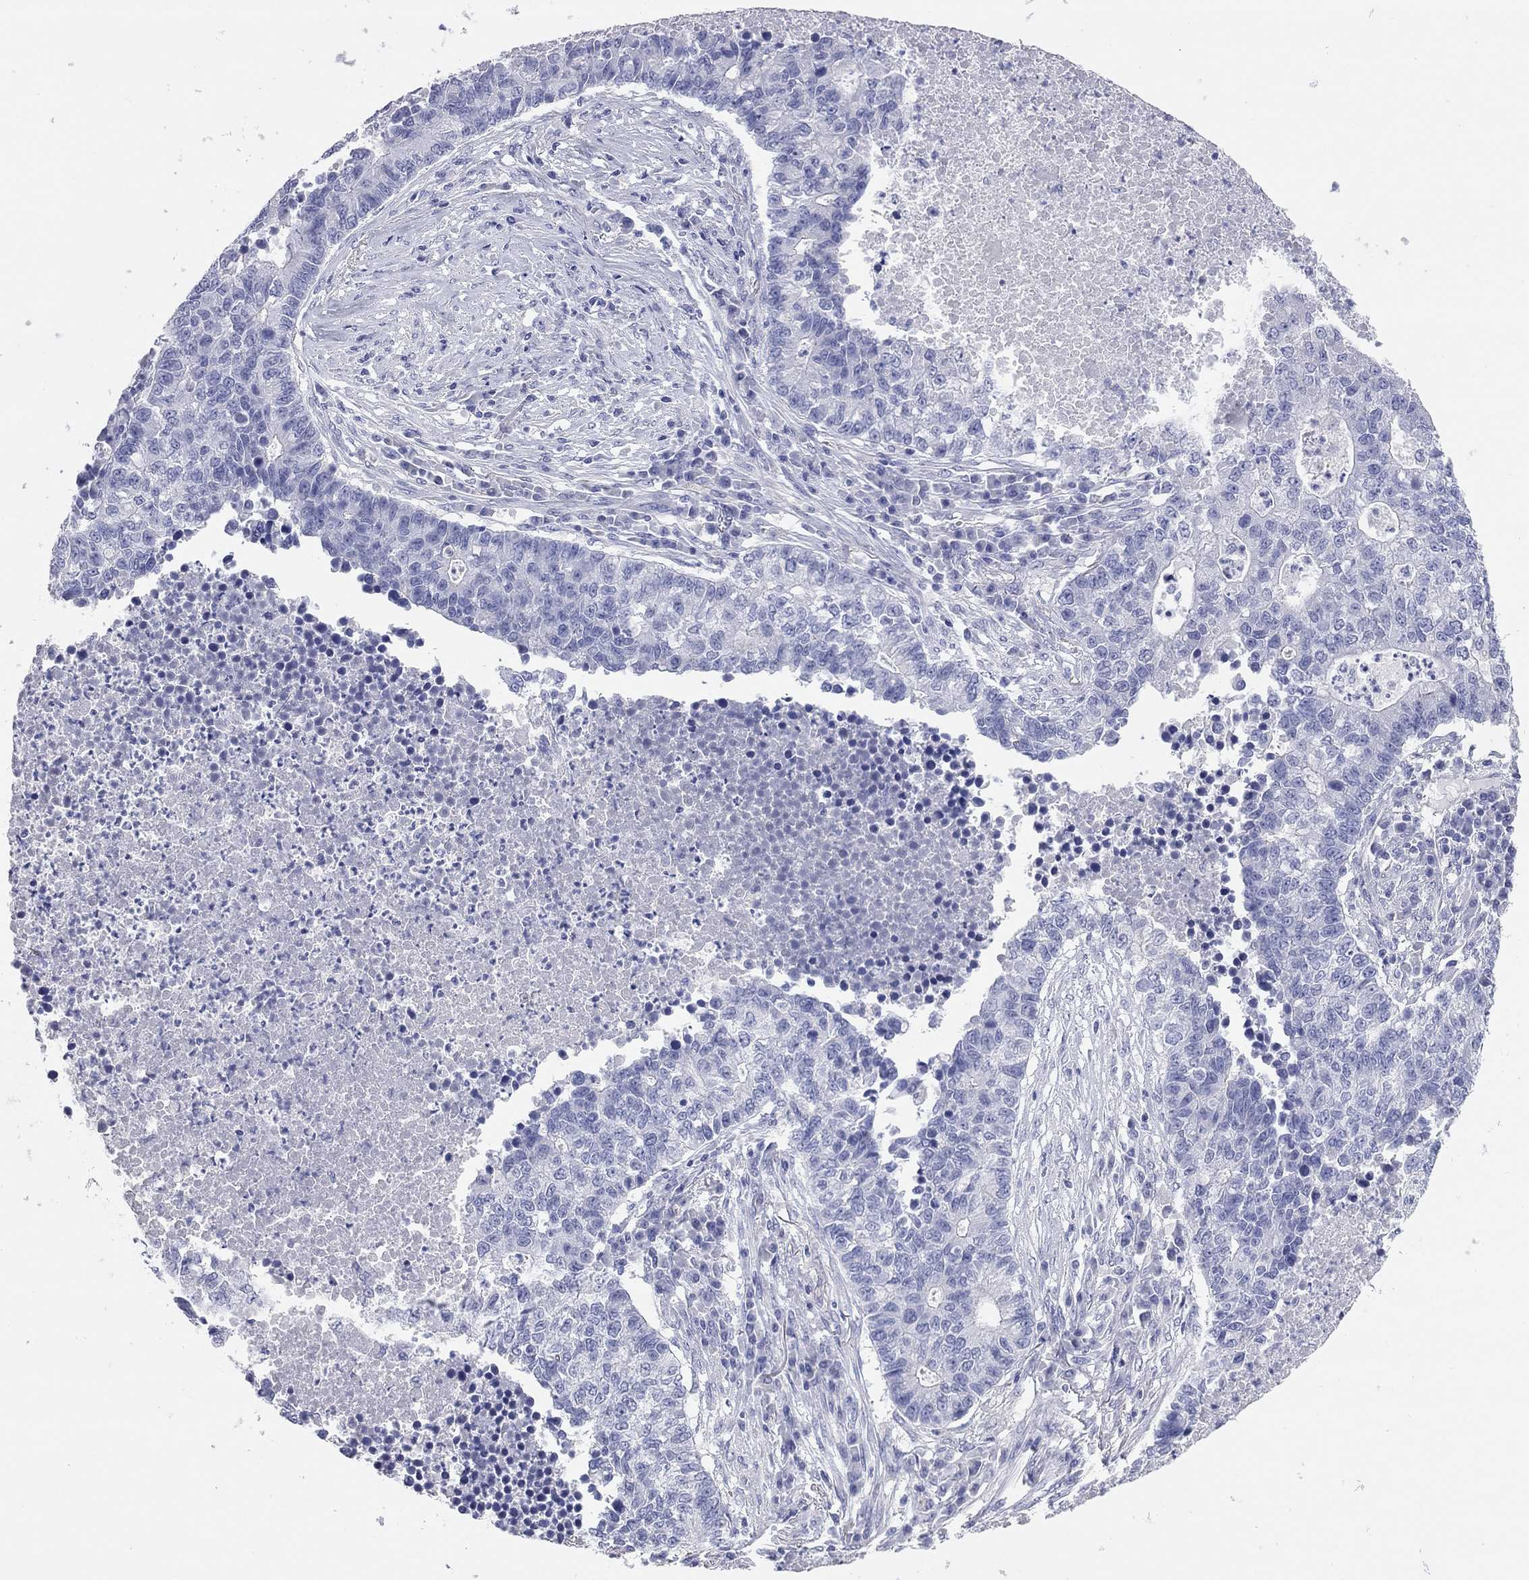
{"staining": {"intensity": "negative", "quantity": "none", "location": "none"}, "tissue": "lung cancer", "cell_type": "Tumor cells", "image_type": "cancer", "snomed": [{"axis": "morphology", "description": "Adenocarcinoma, NOS"}, {"axis": "topography", "description": "Lung"}], "caption": "The image exhibits no significant staining in tumor cells of lung cancer (adenocarcinoma).", "gene": "TMEM221", "patient": {"sex": "male", "age": 57}}